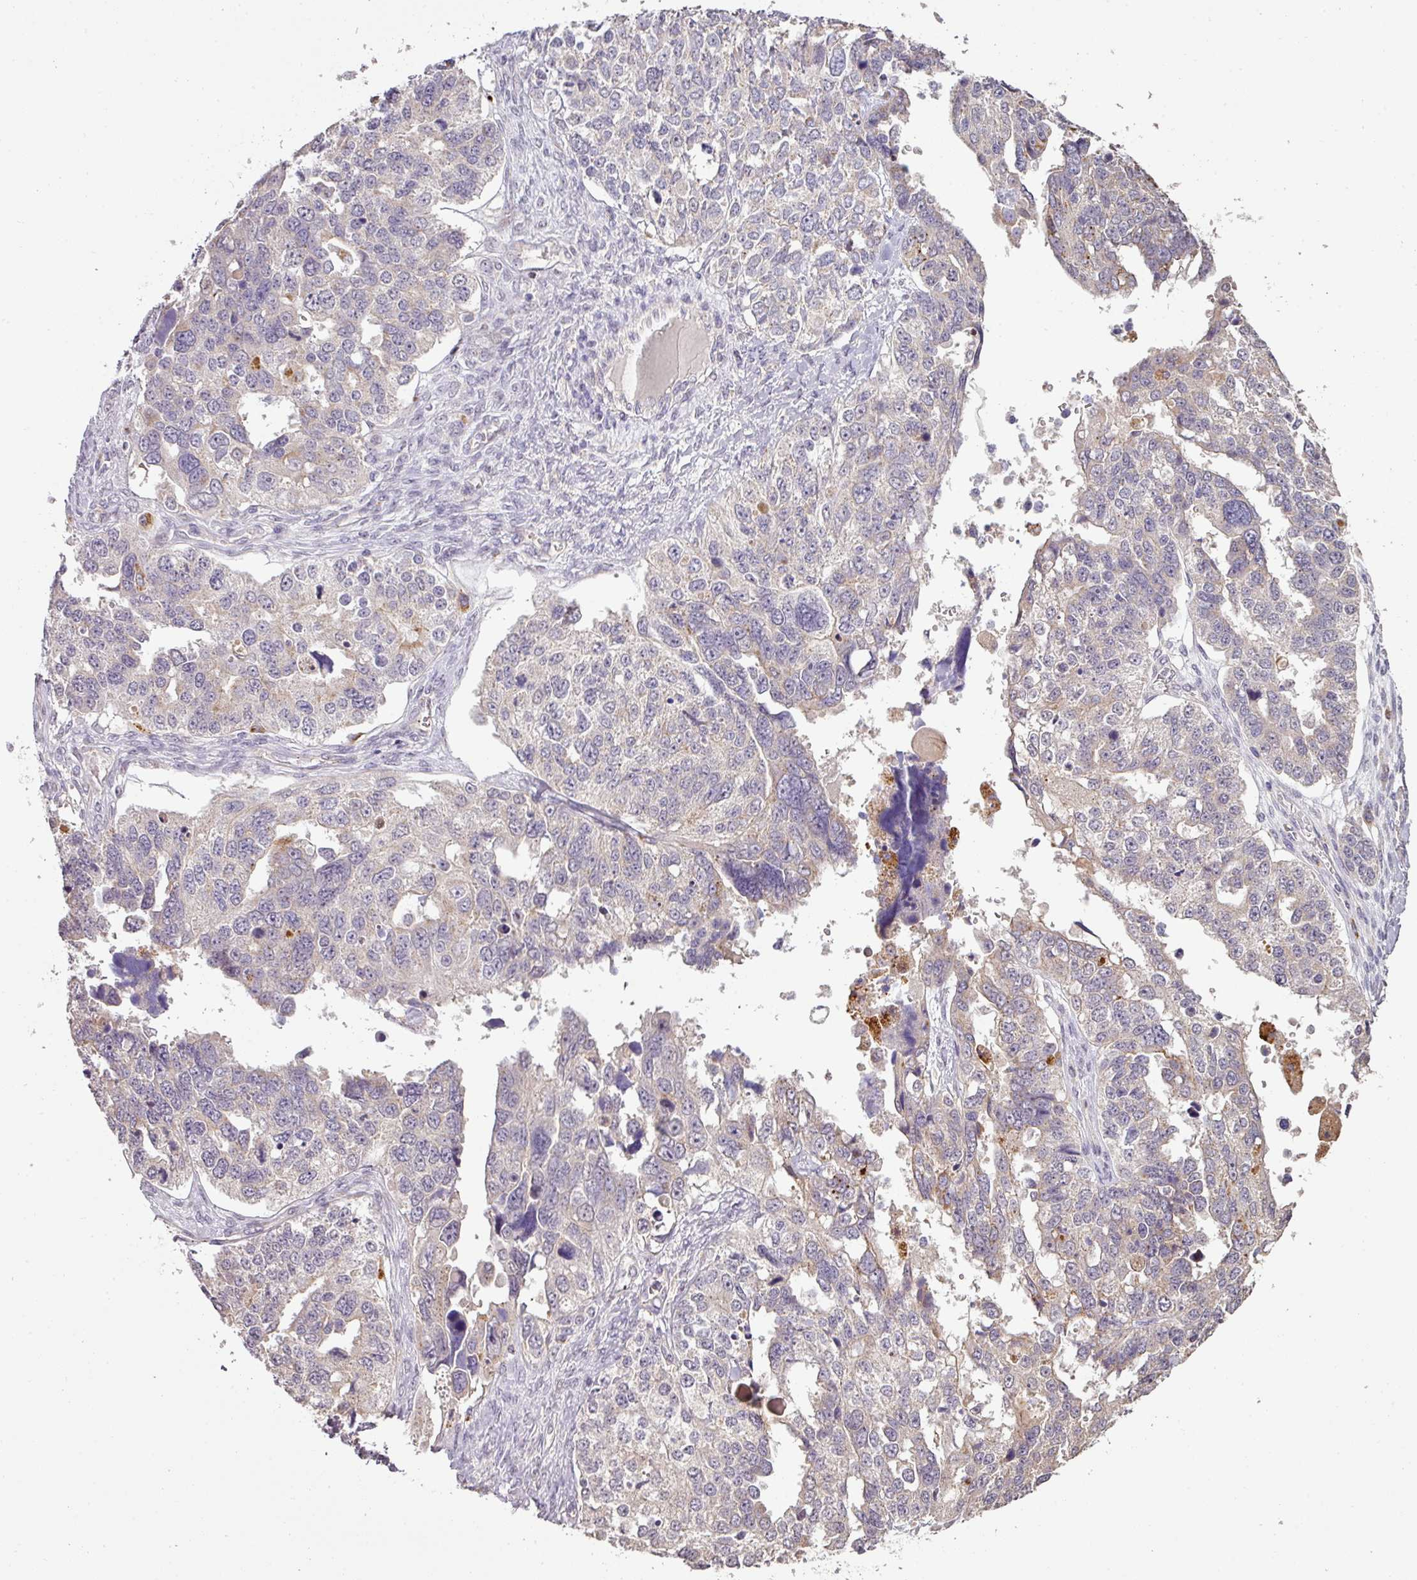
{"staining": {"intensity": "weak", "quantity": "<25%", "location": "cytoplasmic/membranous"}, "tissue": "ovarian cancer", "cell_type": "Tumor cells", "image_type": "cancer", "snomed": [{"axis": "morphology", "description": "Cystadenocarcinoma, serous, NOS"}, {"axis": "topography", "description": "Ovary"}], "caption": "IHC histopathology image of human serous cystadenocarcinoma (ovarian) stained for a protein (brown), which shows no staining in tumor cells.", "gene": "CXCR5", "patient": {"sex": "female", "age": 76}}